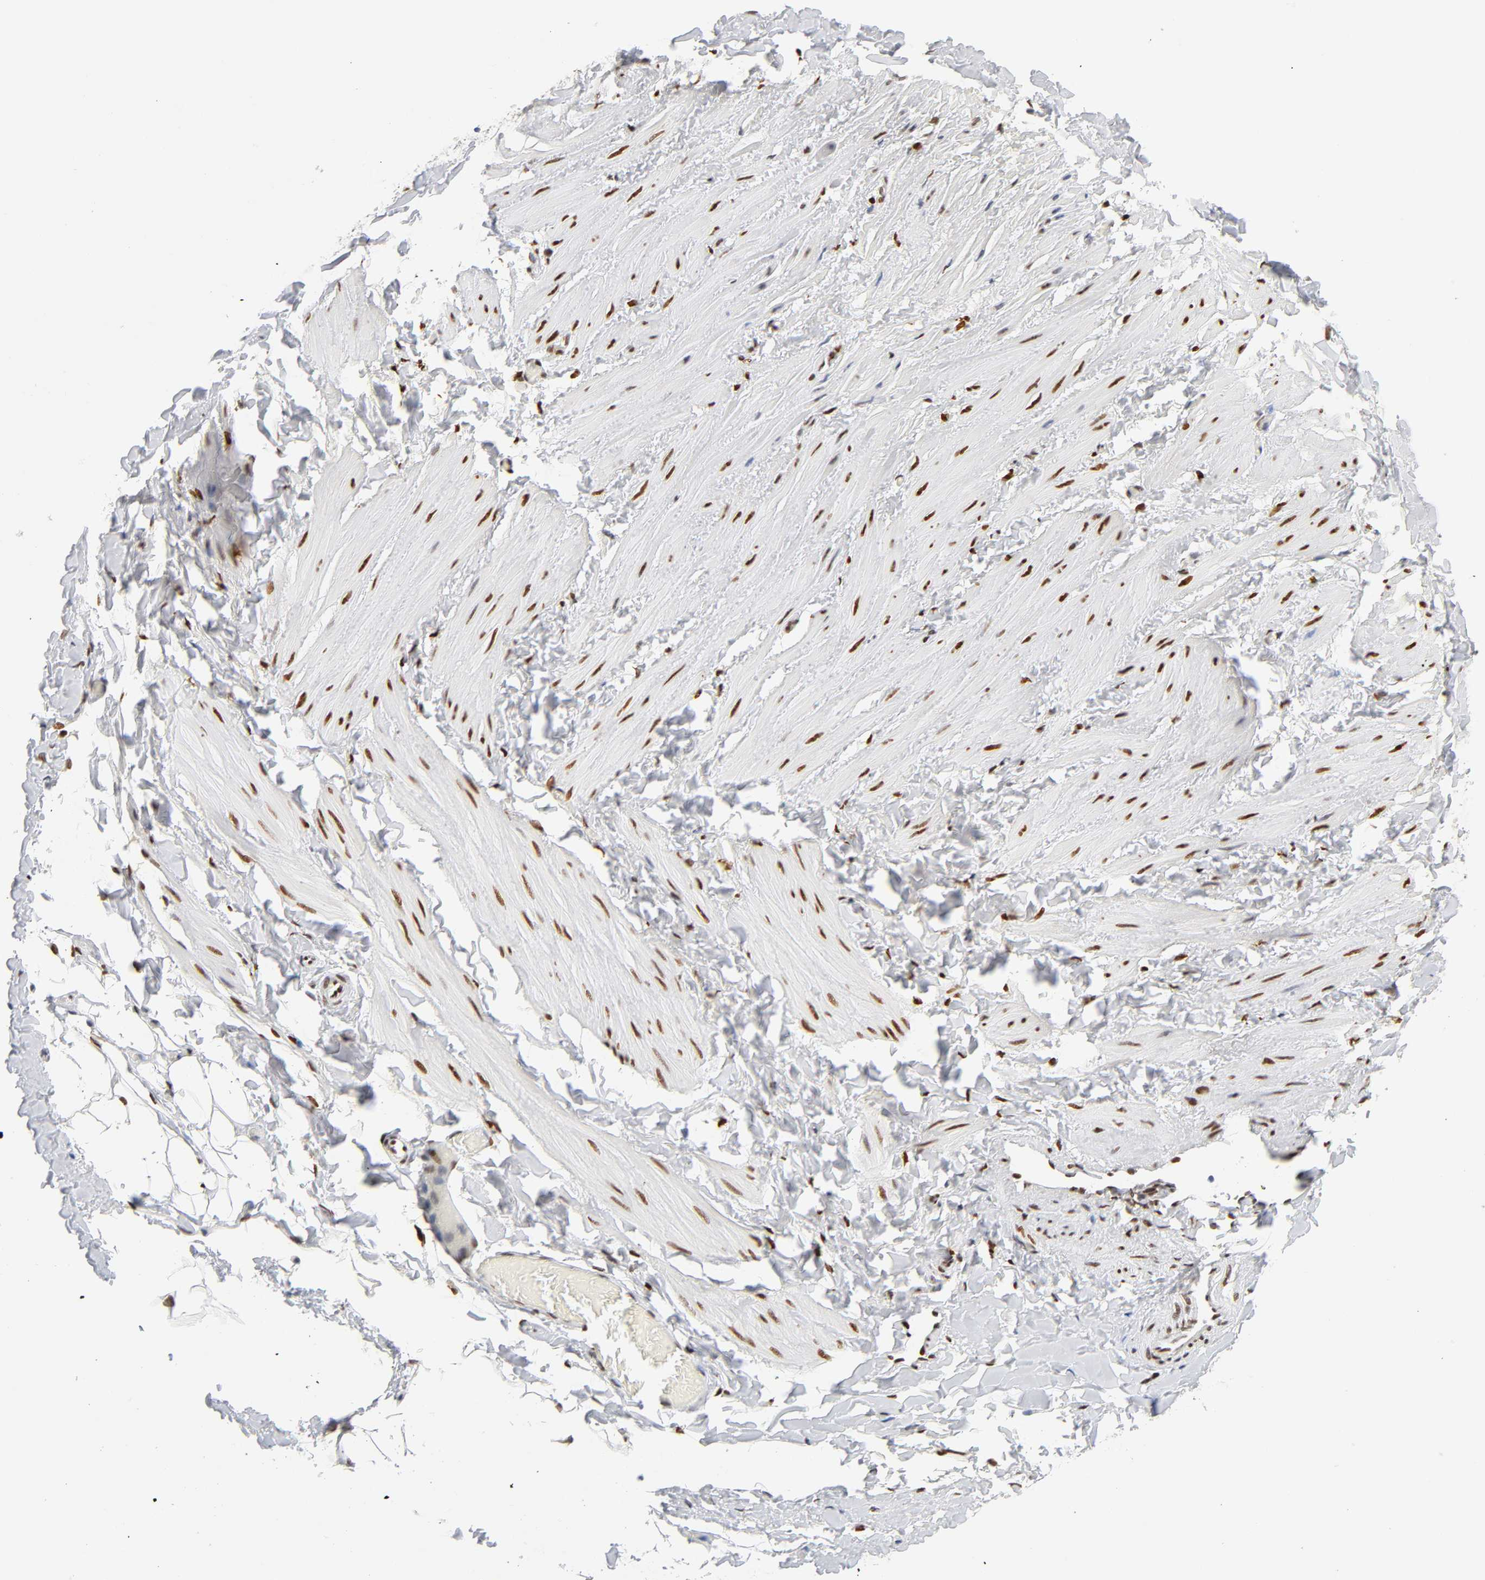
{"staining": {"intensity": "moderate", "quantity": ">75%", "location": "nuclear"}, "tissue": "adipose tissue", "cell_type": "Adipocytes", "image_type": "normal", "snomed": [{"axis": "morphology", "description": "Normal tissue, NOS"}, {"axis": "topography", "description": "Soft tissue"}], "caption": "Immunohistochemical staining of unremarkable adipose tissue exhibits >75% levels of moderate nuclear protein positivity in approximately >75% of adipocytes. The staining was performed using DAB (3,3'-diaminobenzidine), with brown indicating positive protein expression. Nuclei are stained blue with hematoxylin.", "gene": "NFIC", "patient": {"sex": "male", "age": 26}}